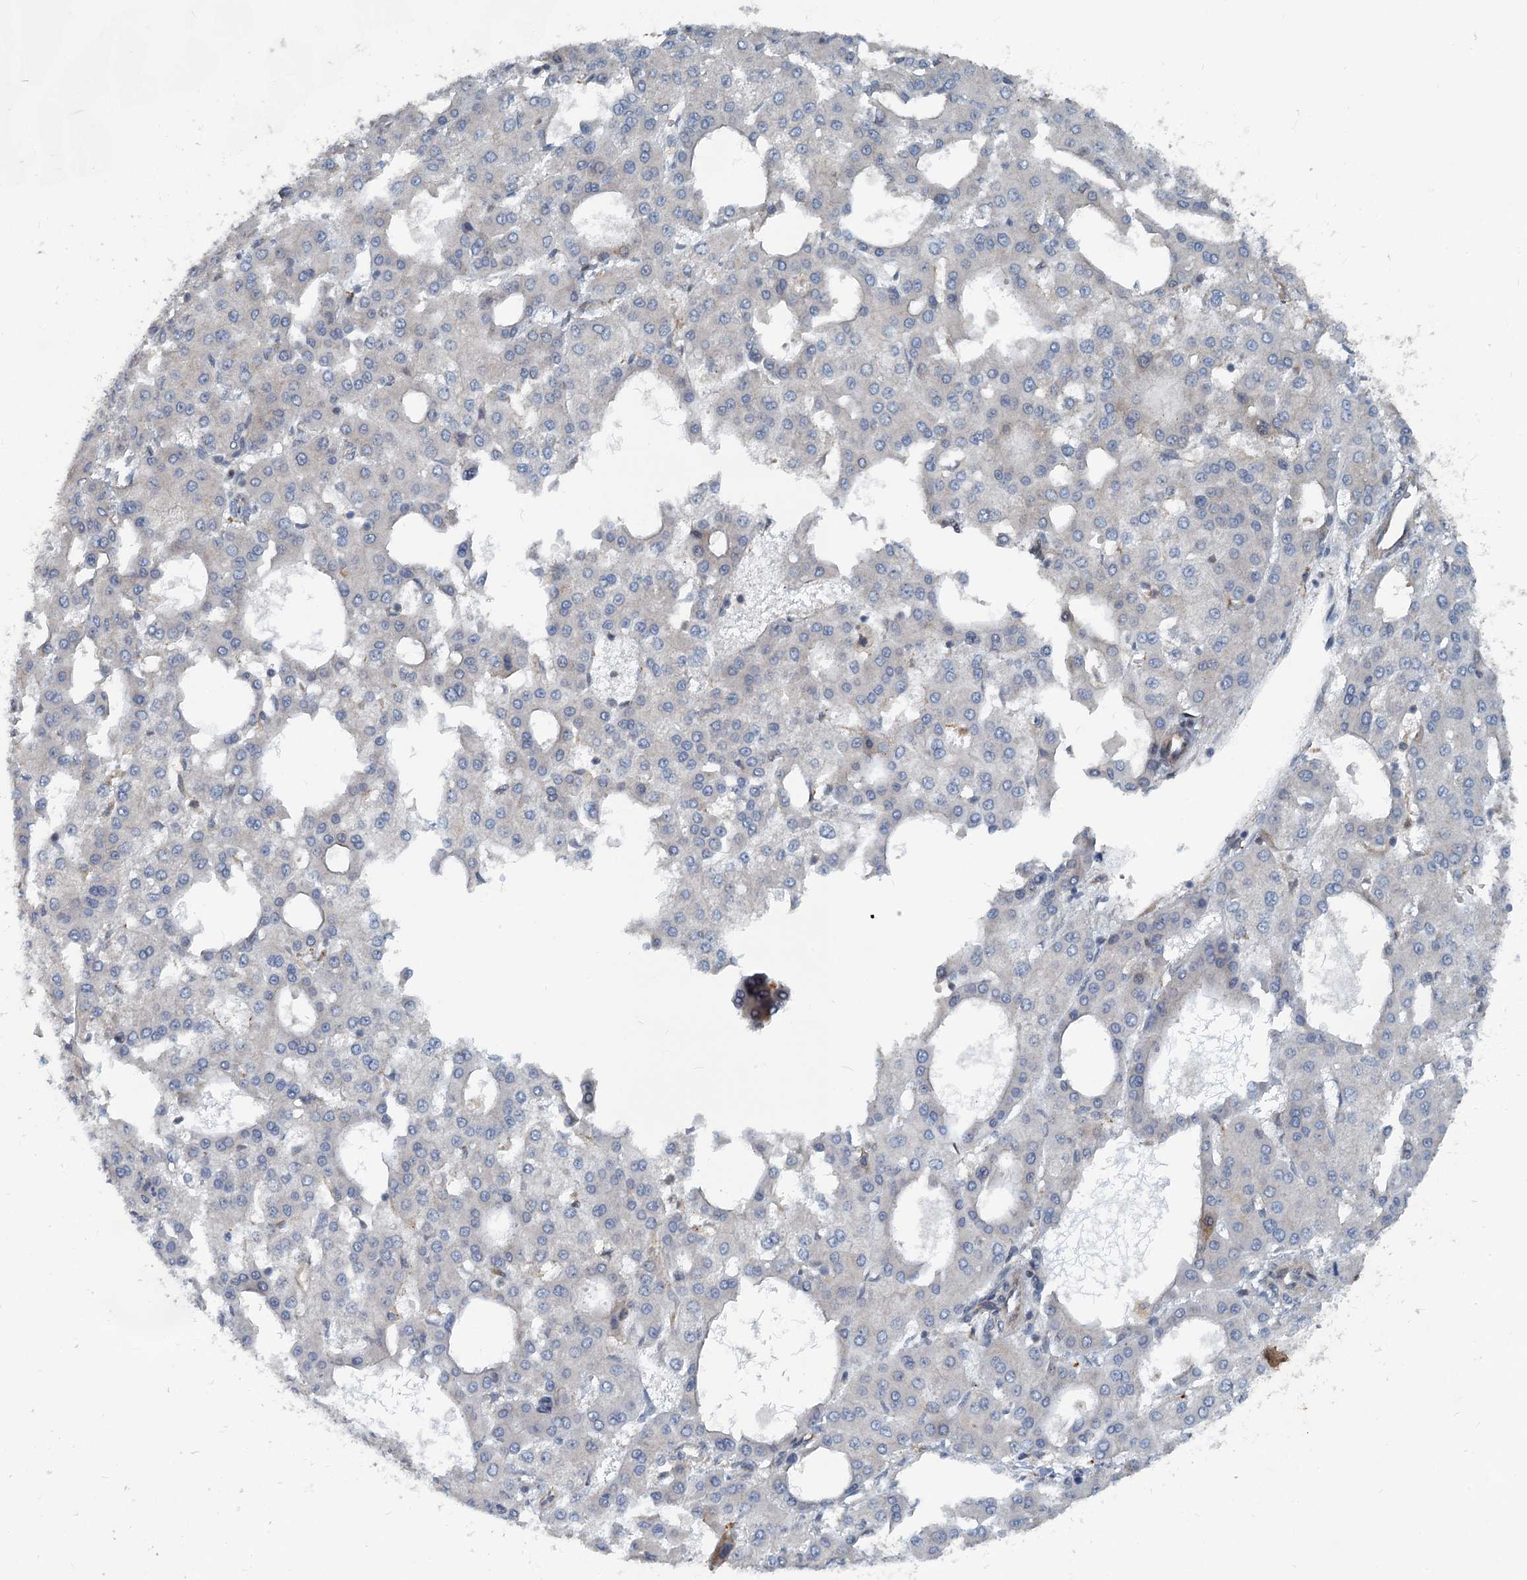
{"staining": {"intensity": "negative", "quantity": "none", "location": "none"}, "tissue": "liver cancer", "cell_type": "Tumor cells", "image_type": "cancer", "snomed": [{"axis": "morphology", "description": "Carcinoma, Hepatocellular, NOS"}, {"axis": "topography", "description": "Liver"}], "caption": "Protein analysis of liver cancer displays no significant expression in tumor cells.", "gene": "GCLM", "patient": {"sex": "male", "age": 47}}